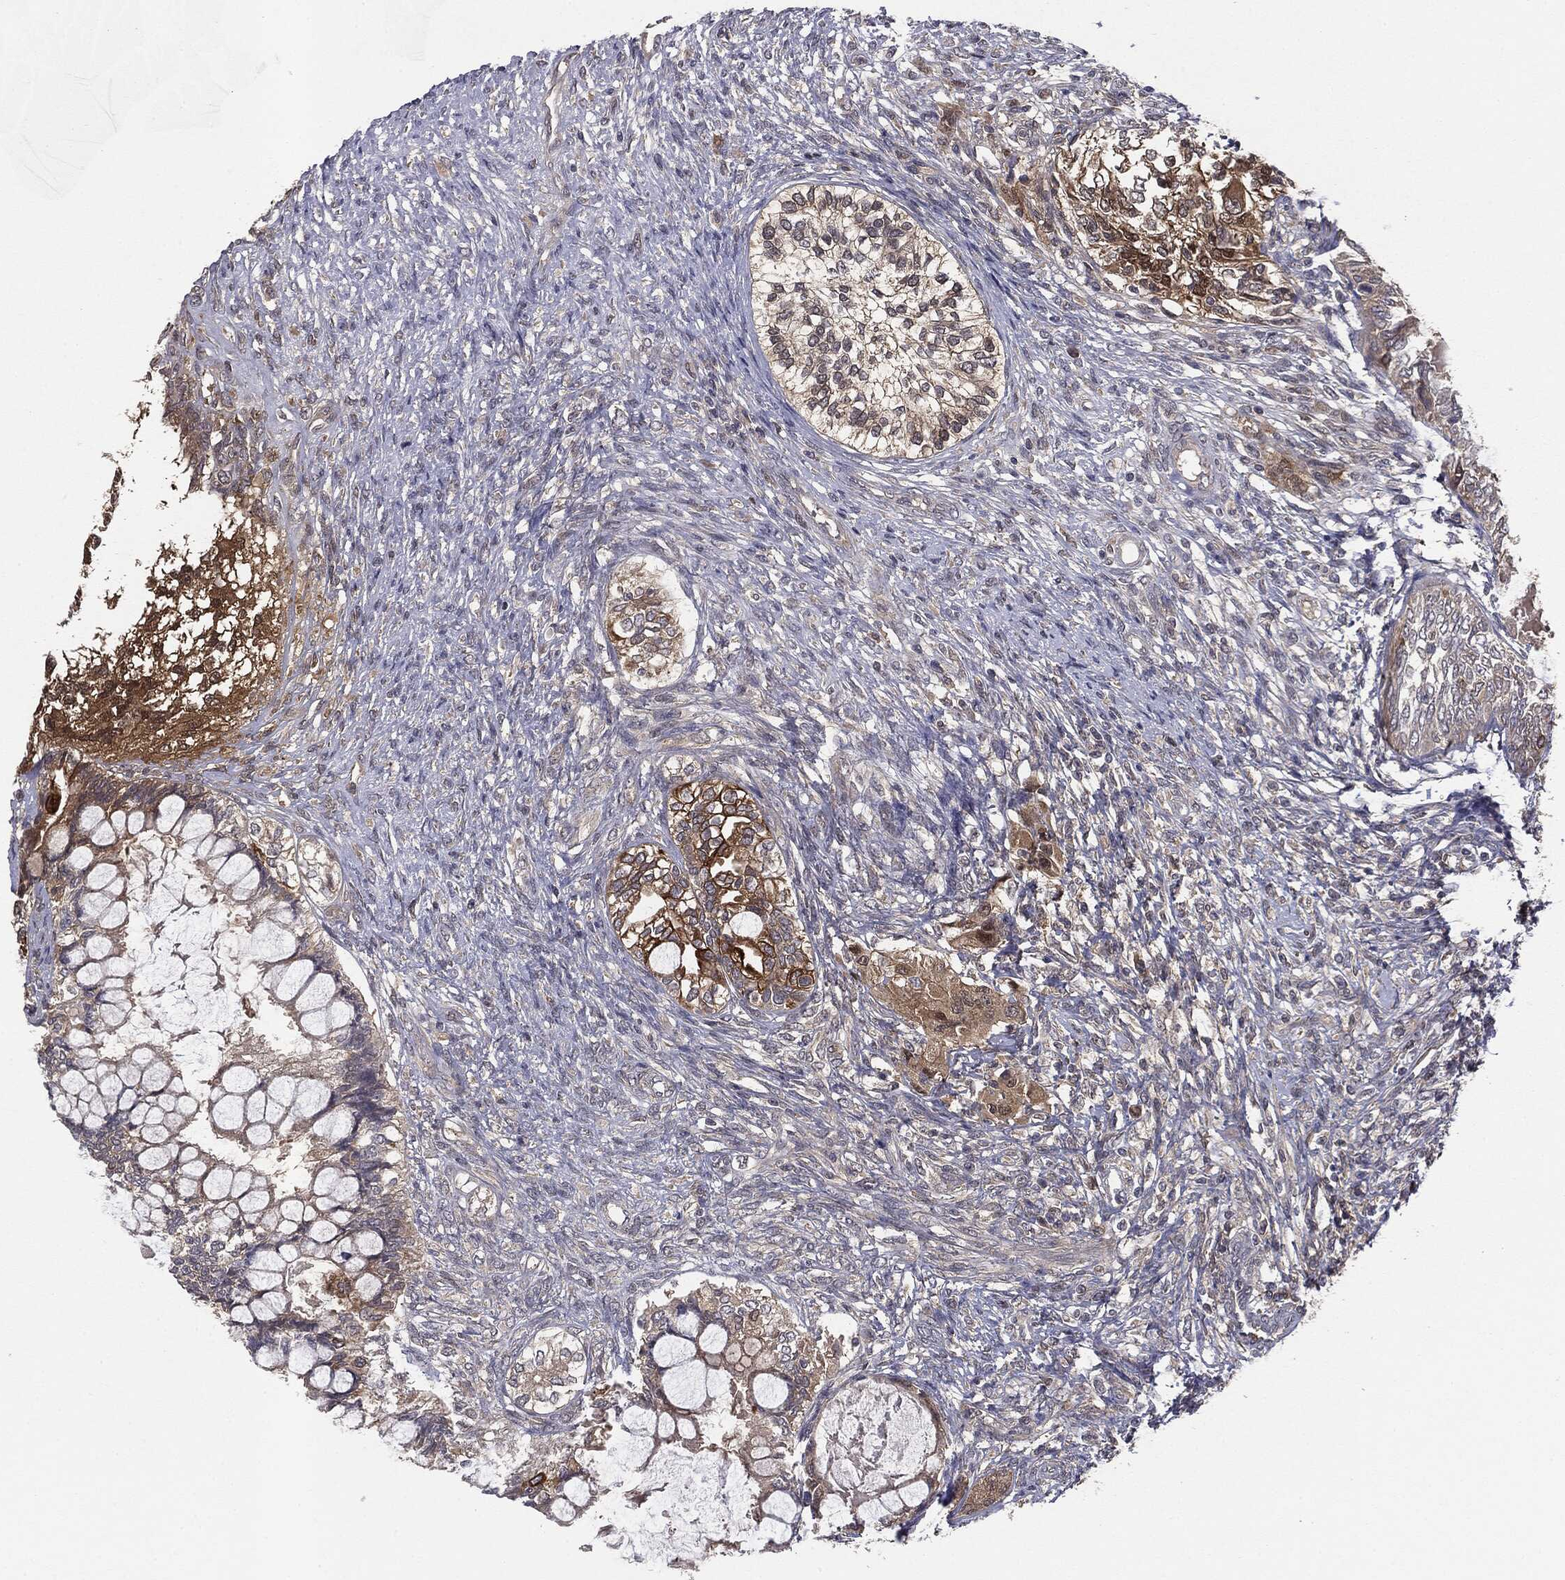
{"staining": {"intensity": "moderate", "quantity": "25%-75%", "location": "cytoplasmic/membranous"}, "tissue": "testis cancer", "cell_type": "Tumor cells", "image_type": "cancer", "snomed": [{"axis": "morphology", "description": "Seminoma, NOS"}, {"axis": "morphology", "description": "Carcinoma, Embryonal, NOS"}, {"axis": "topography", "description": "Testis"}], "caption": "High-magnification brightfield microscopy of testis cancer stained with DAB (brown) and counterstained with hematoxylin (blue). tumor cells exhibit moderate cytoplasmic/membranous positivity is seen in about25%-75% of cells. The staining was performed using DAB, with brown indicating positive protein expression. Nuclei are stained blue with hematoxylin.", "gene": "KRT7", "patient": {"sex": "male", "age": 41}}